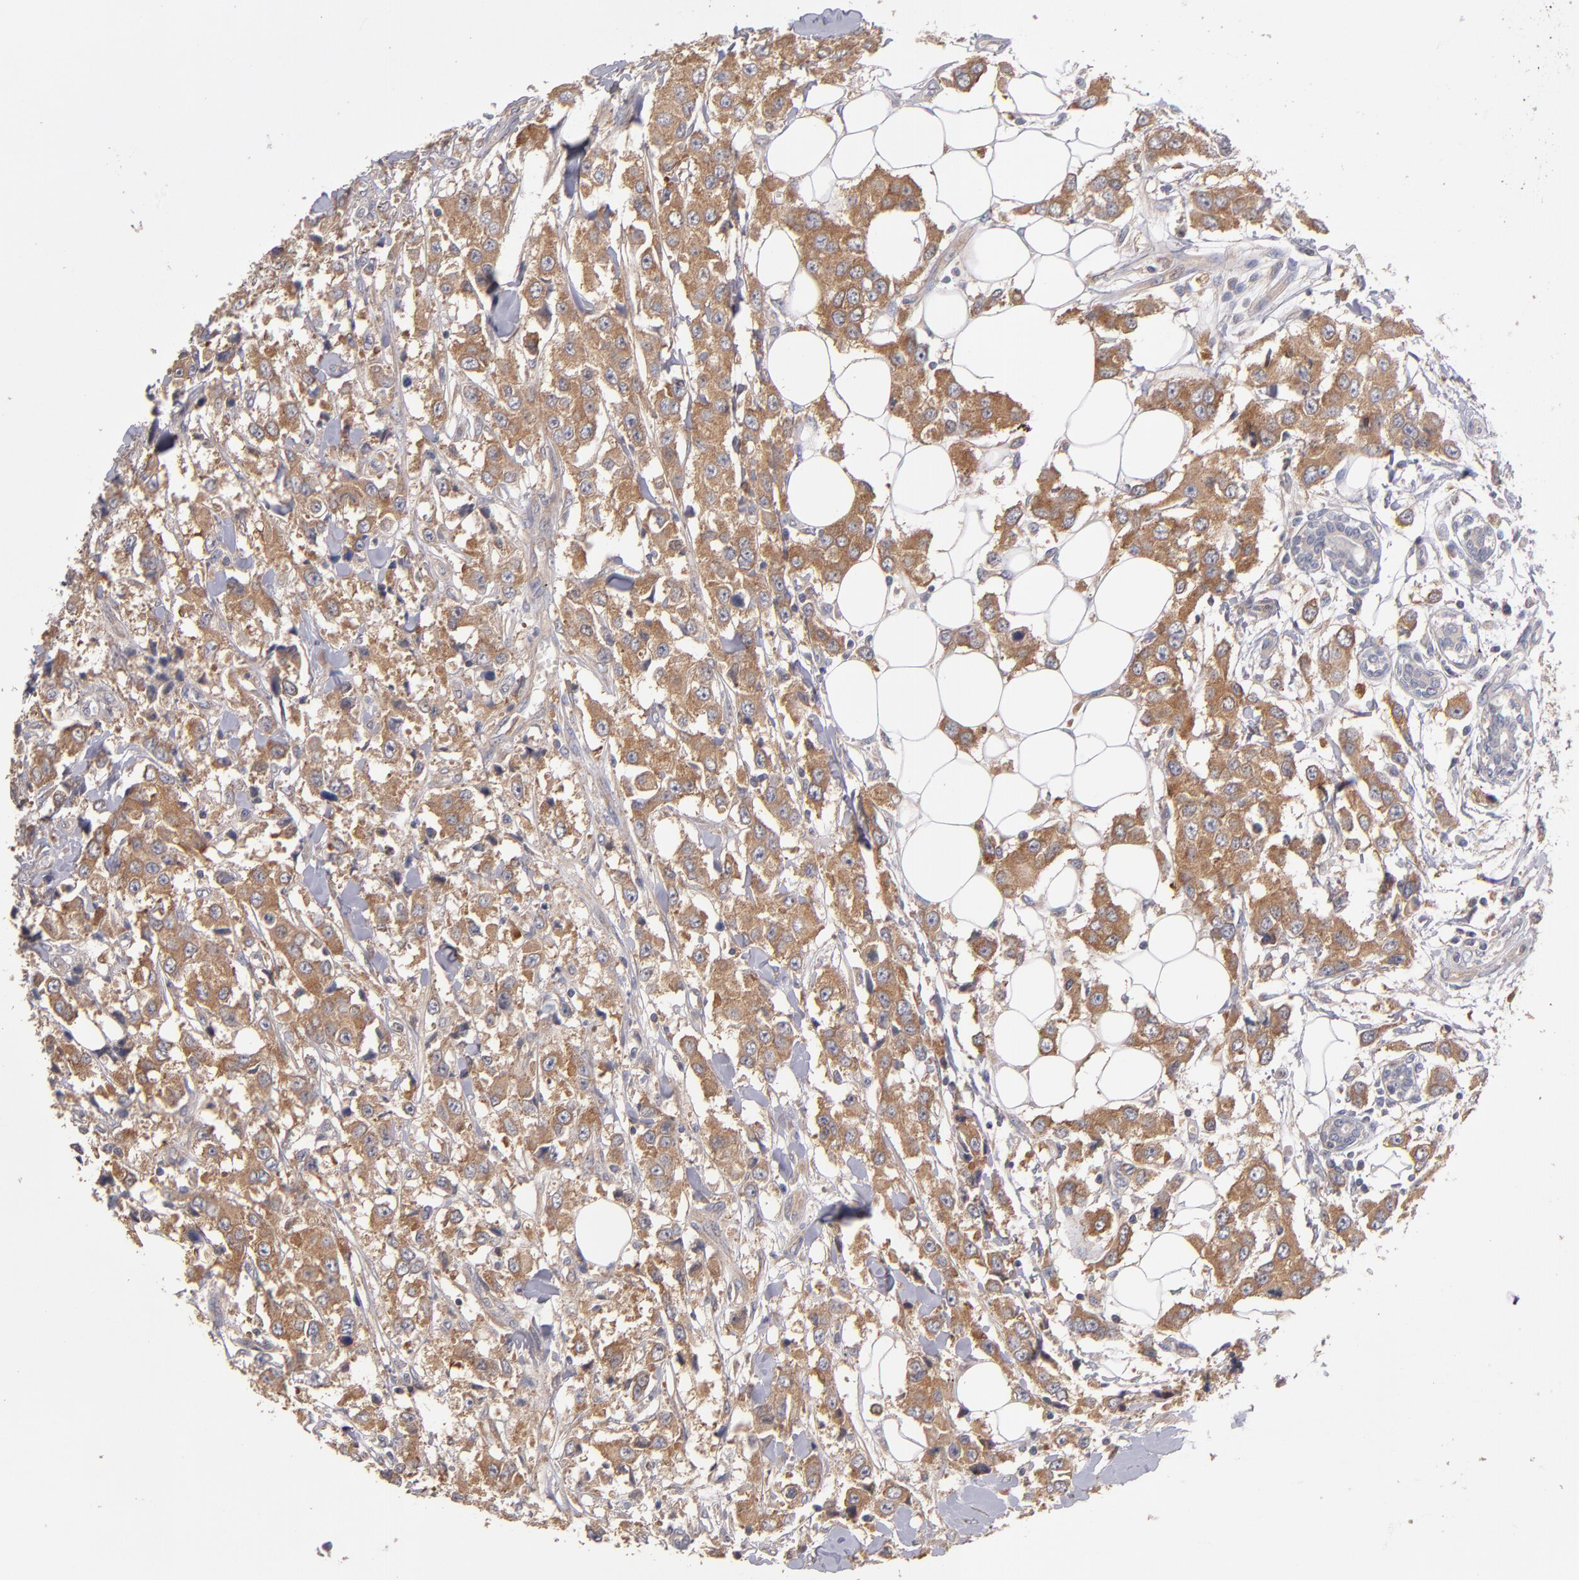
{"staining": {"intensity": "moderate", "quantity": ">75%", "location": "cytoplasmic/membranous"}, "tissue": "breast cancer", "cell_type": "Tumor cells", "image_type": "cancer", "snomed": [{"axis": "morphology", "description": "Duct carcinoma"}, {"axis": "topography", "description": "Breast"}], "caption": "Brown immunohistochemical staining in human breast cancer (invasive ductal carcinoma) displays moderate cytoplasmic/membranous positivity in approximately >75% of tumor cells.", "gene": "DACT1", "patient": {"sex": "female", "age": 58}}